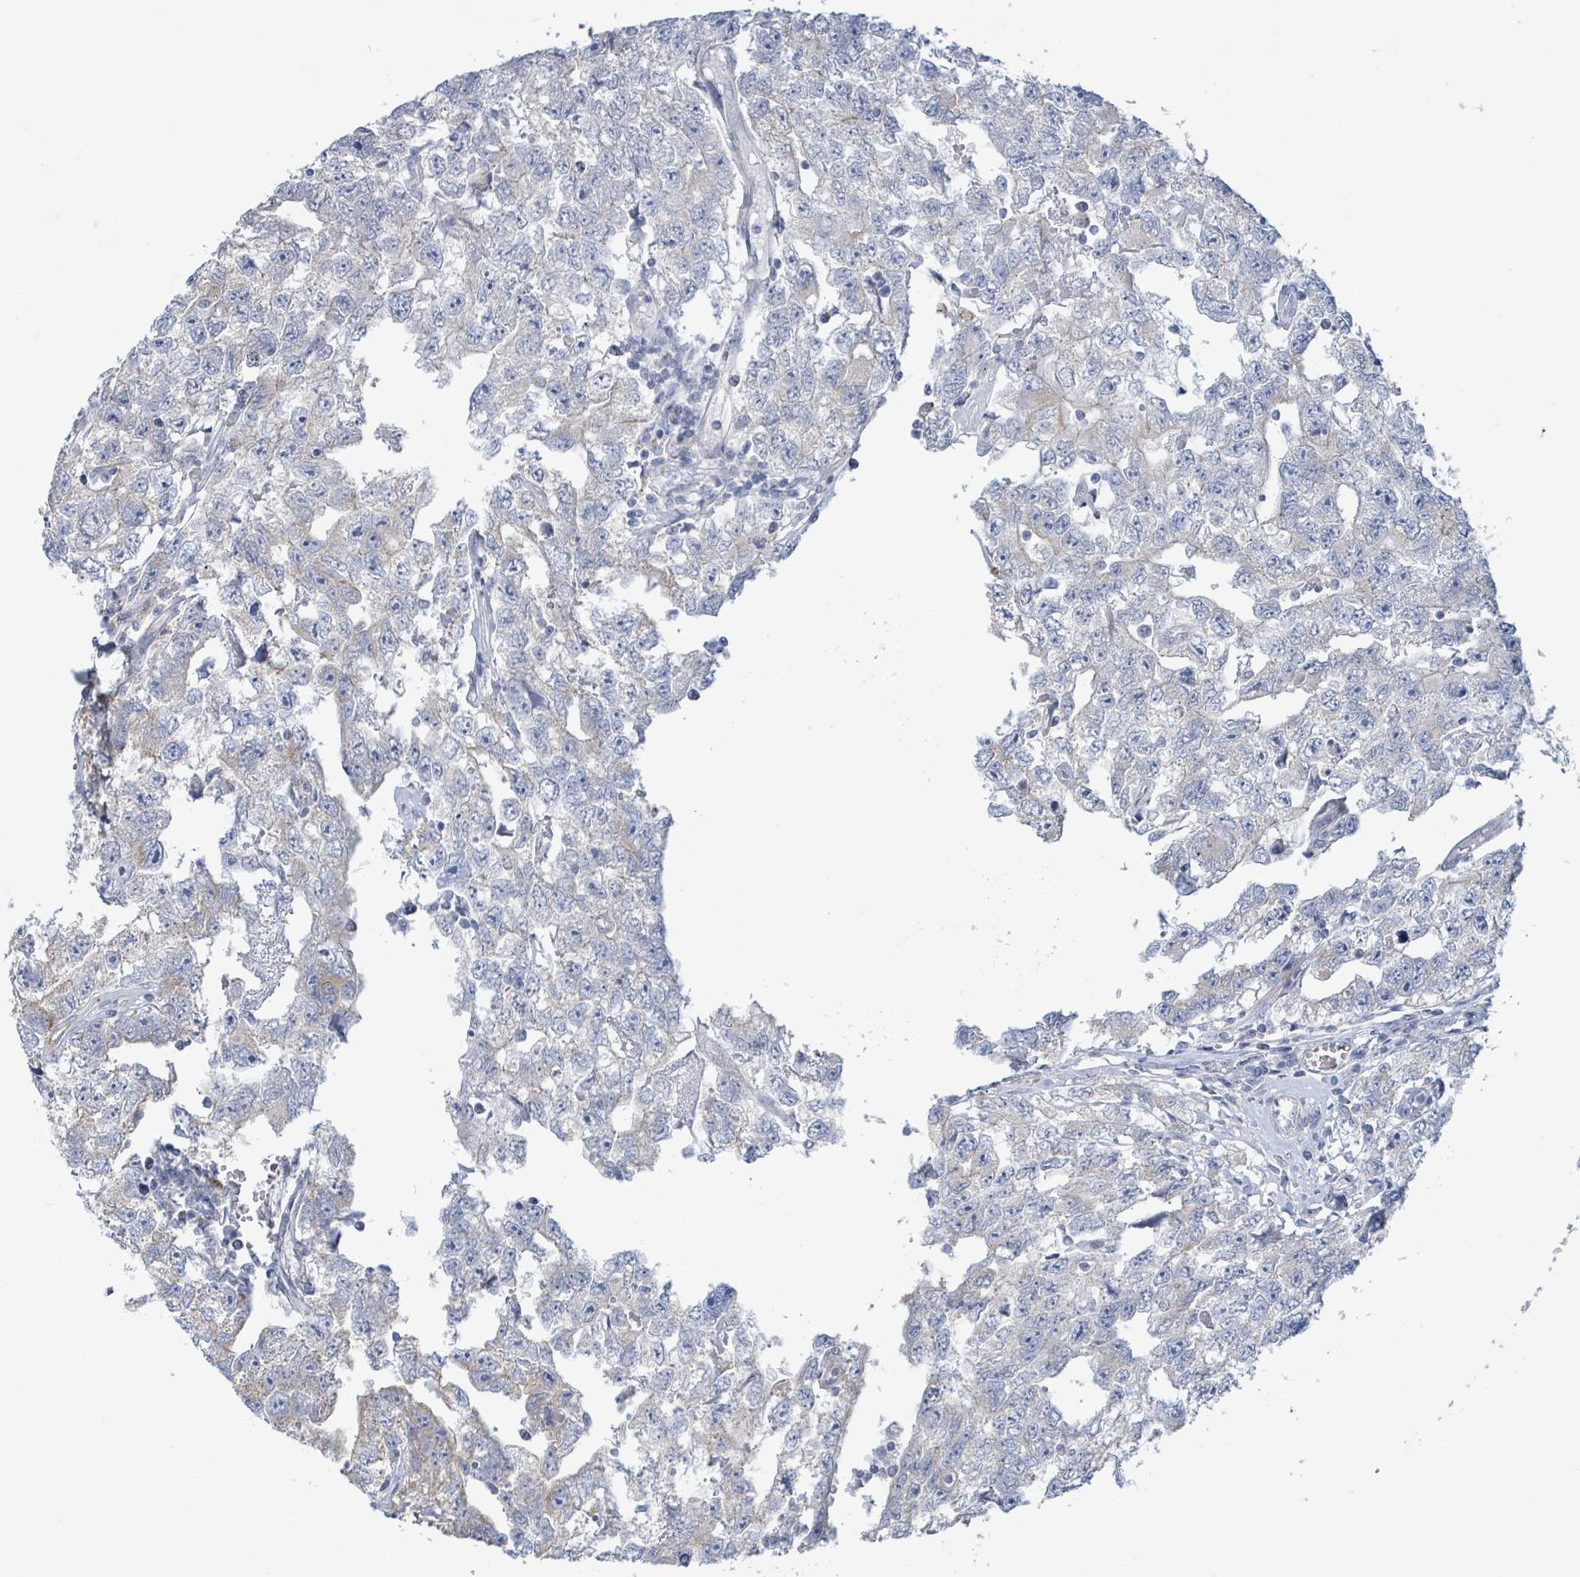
{"staining": {"intensity": "negative", "quantity": "none", "location": "none"}, "tissue": "testis cancer", "cell_type": "Tumor cells", "image_type": "cancer", "snomed": [{"axis": "morphology", "description": "Carcinoma, Embryonal, NOS"}, {"axis": "topography", "description": "Testis"}], "caption": "The micrograph shows no significant staining in tumor cells of testis cancer.", "gene": "ALG12", "patient": {"sex": "male", "age": 22}}